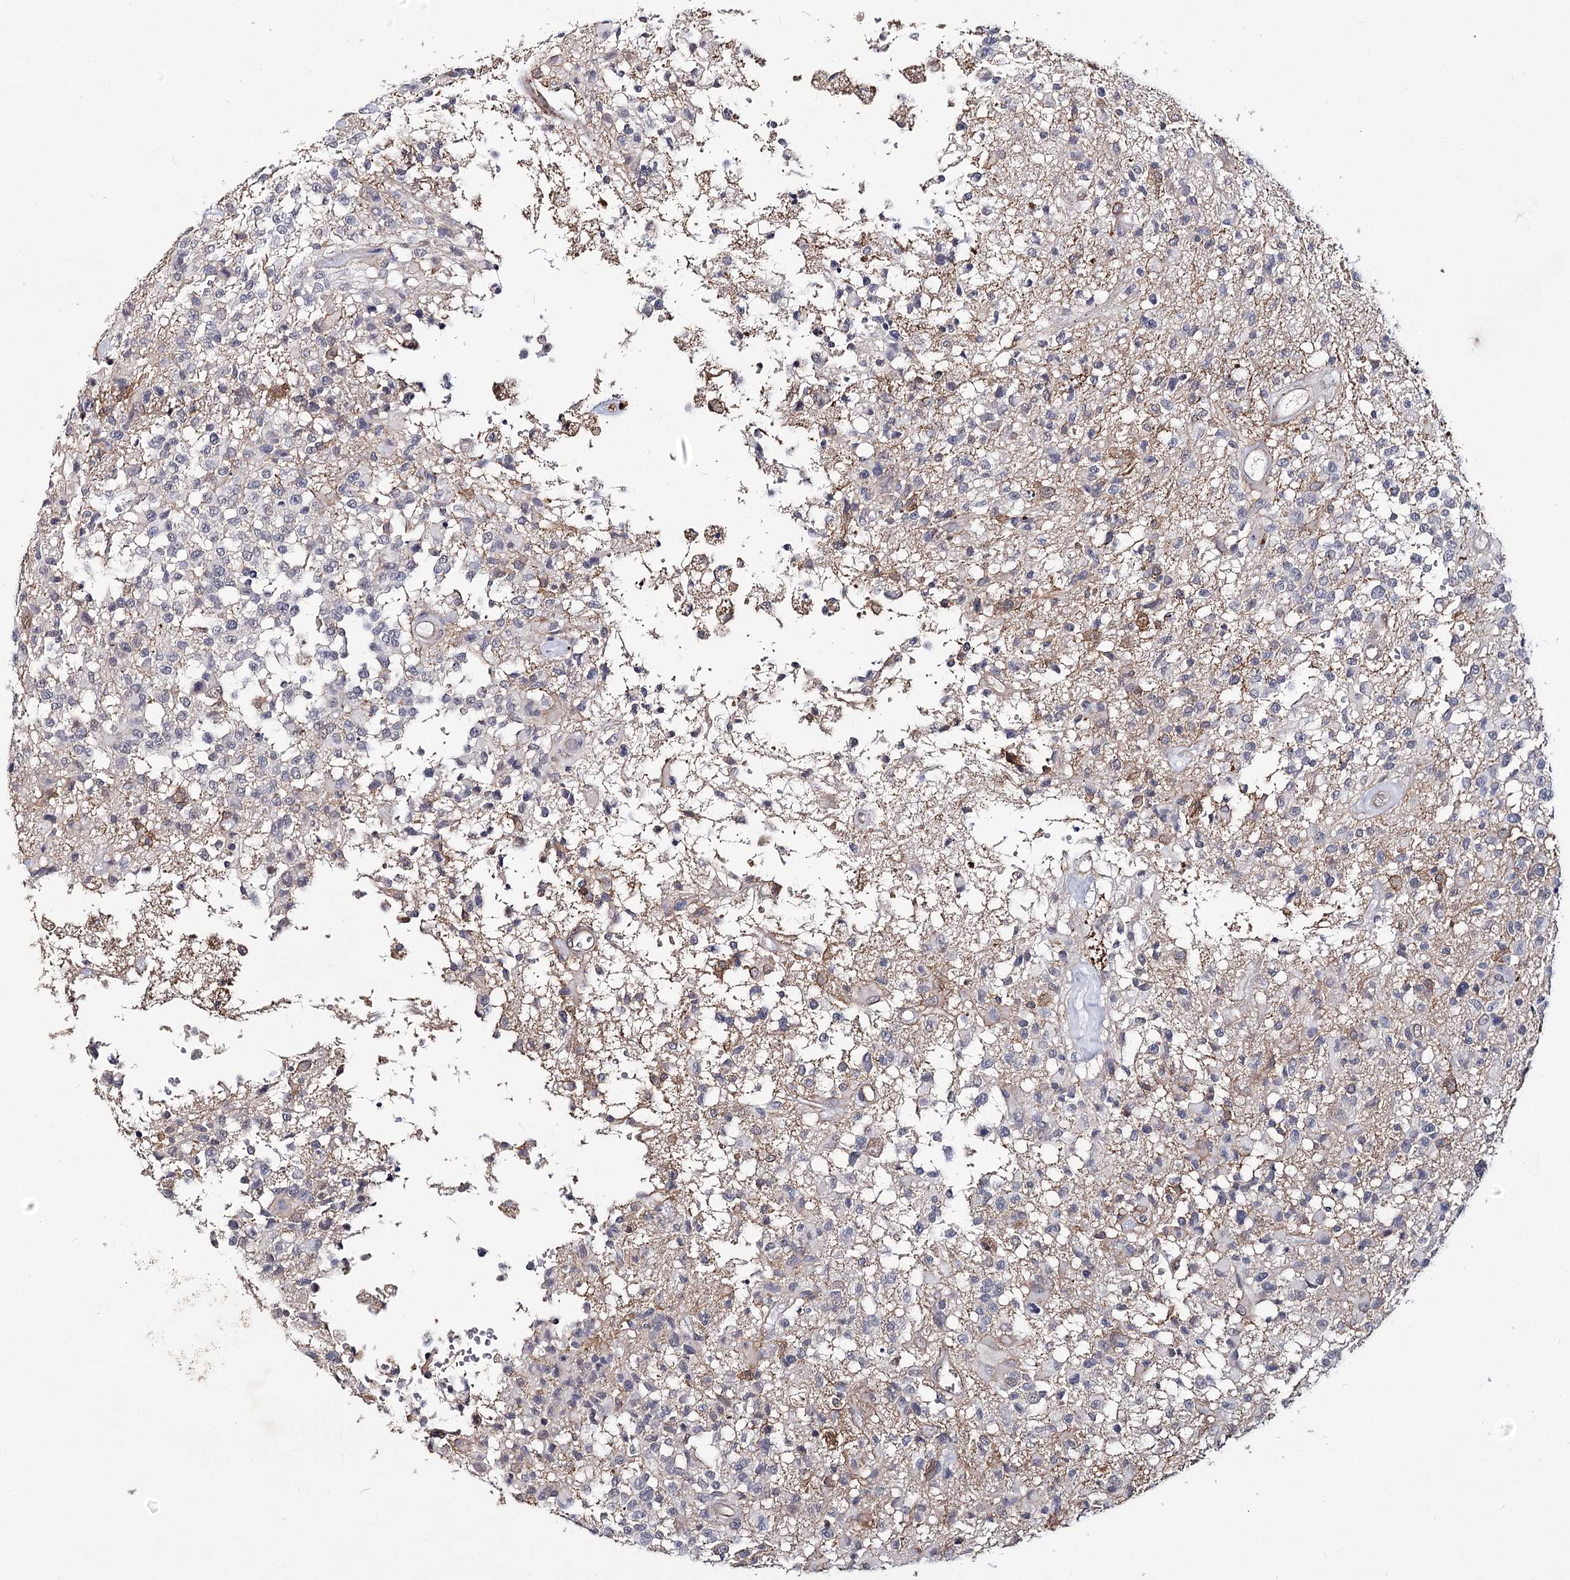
{"staining": {"intensity": "negative", "quantity": "none", "location": "none"}, "tissue": "glioma", "cell_type": "Tumor cells", "image_type": "cancer", "snomed": [{"axis": "morphology", "description": "Glioma, malignant, High grade"}, {"axis": "morphology", "description": "Glioblastoma, NOS"}, {"axis": "topography", "description": "Brain"}], "caption": "Image shows no significant protein positivity in tumor cells of glioma.", "gene": "TMEM218", "patient": {"sex": "male", "age": 60}}